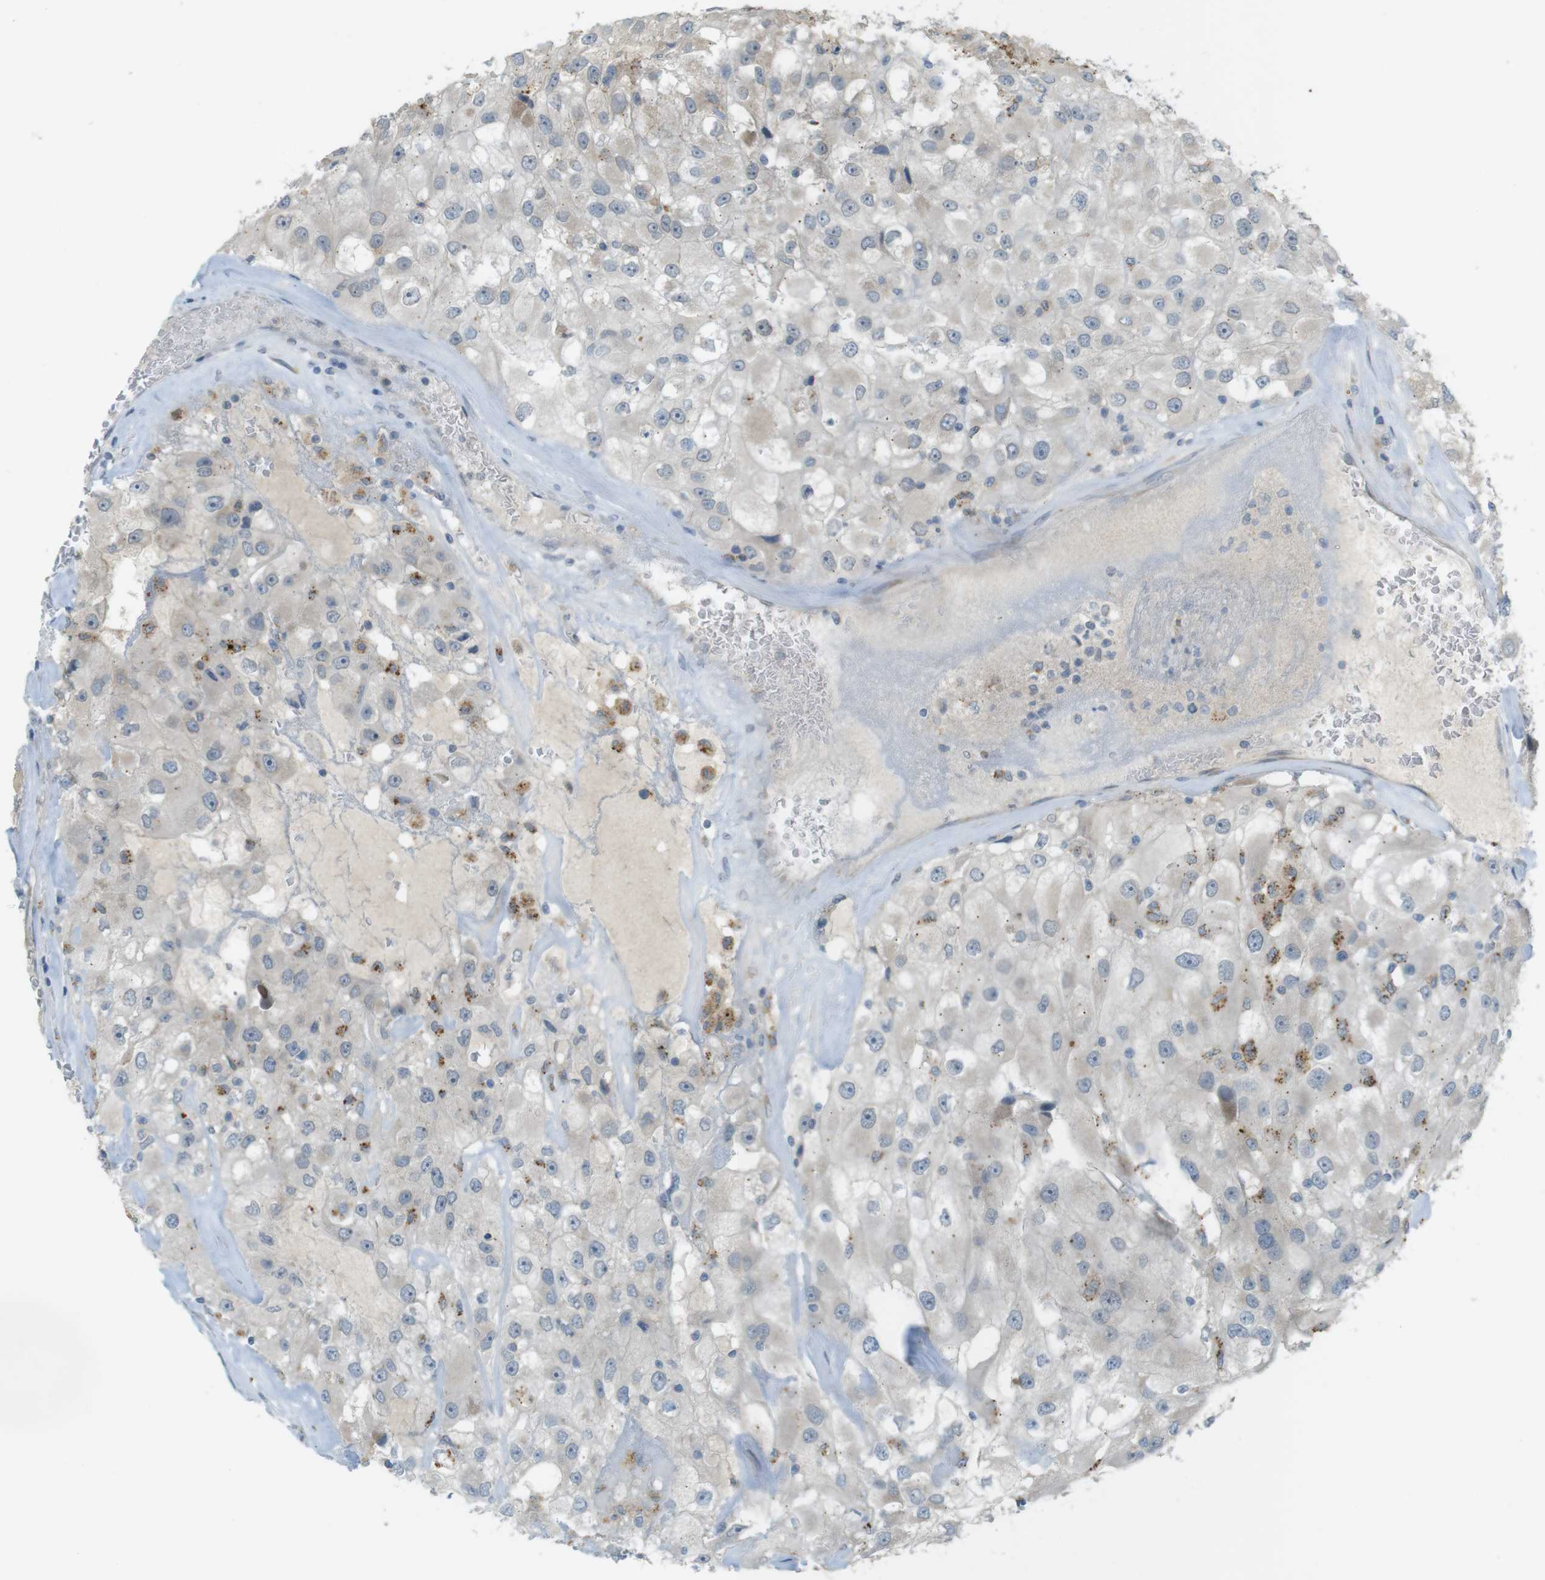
{"staining": {"intensity": "moderate", "quantity": "<25%", "location": "cytoplasmic/membranous"}, "tissue": "renal cancer", "cell_type": "Tumor cells", "image_type": "cancer", "snomed": [{"axis": "morphology", "description": "Adenocarcinoma, NOS"}, {"axis": "topography", "description": "Kidney"}], "caption": "A brown stain highlights moderate cytoplasmic/membranous positivity of a protein in human renal adenocarcinoma tumor cells.", "gene": "UGT8", "patient": {"sex": "female", "age": 52}}